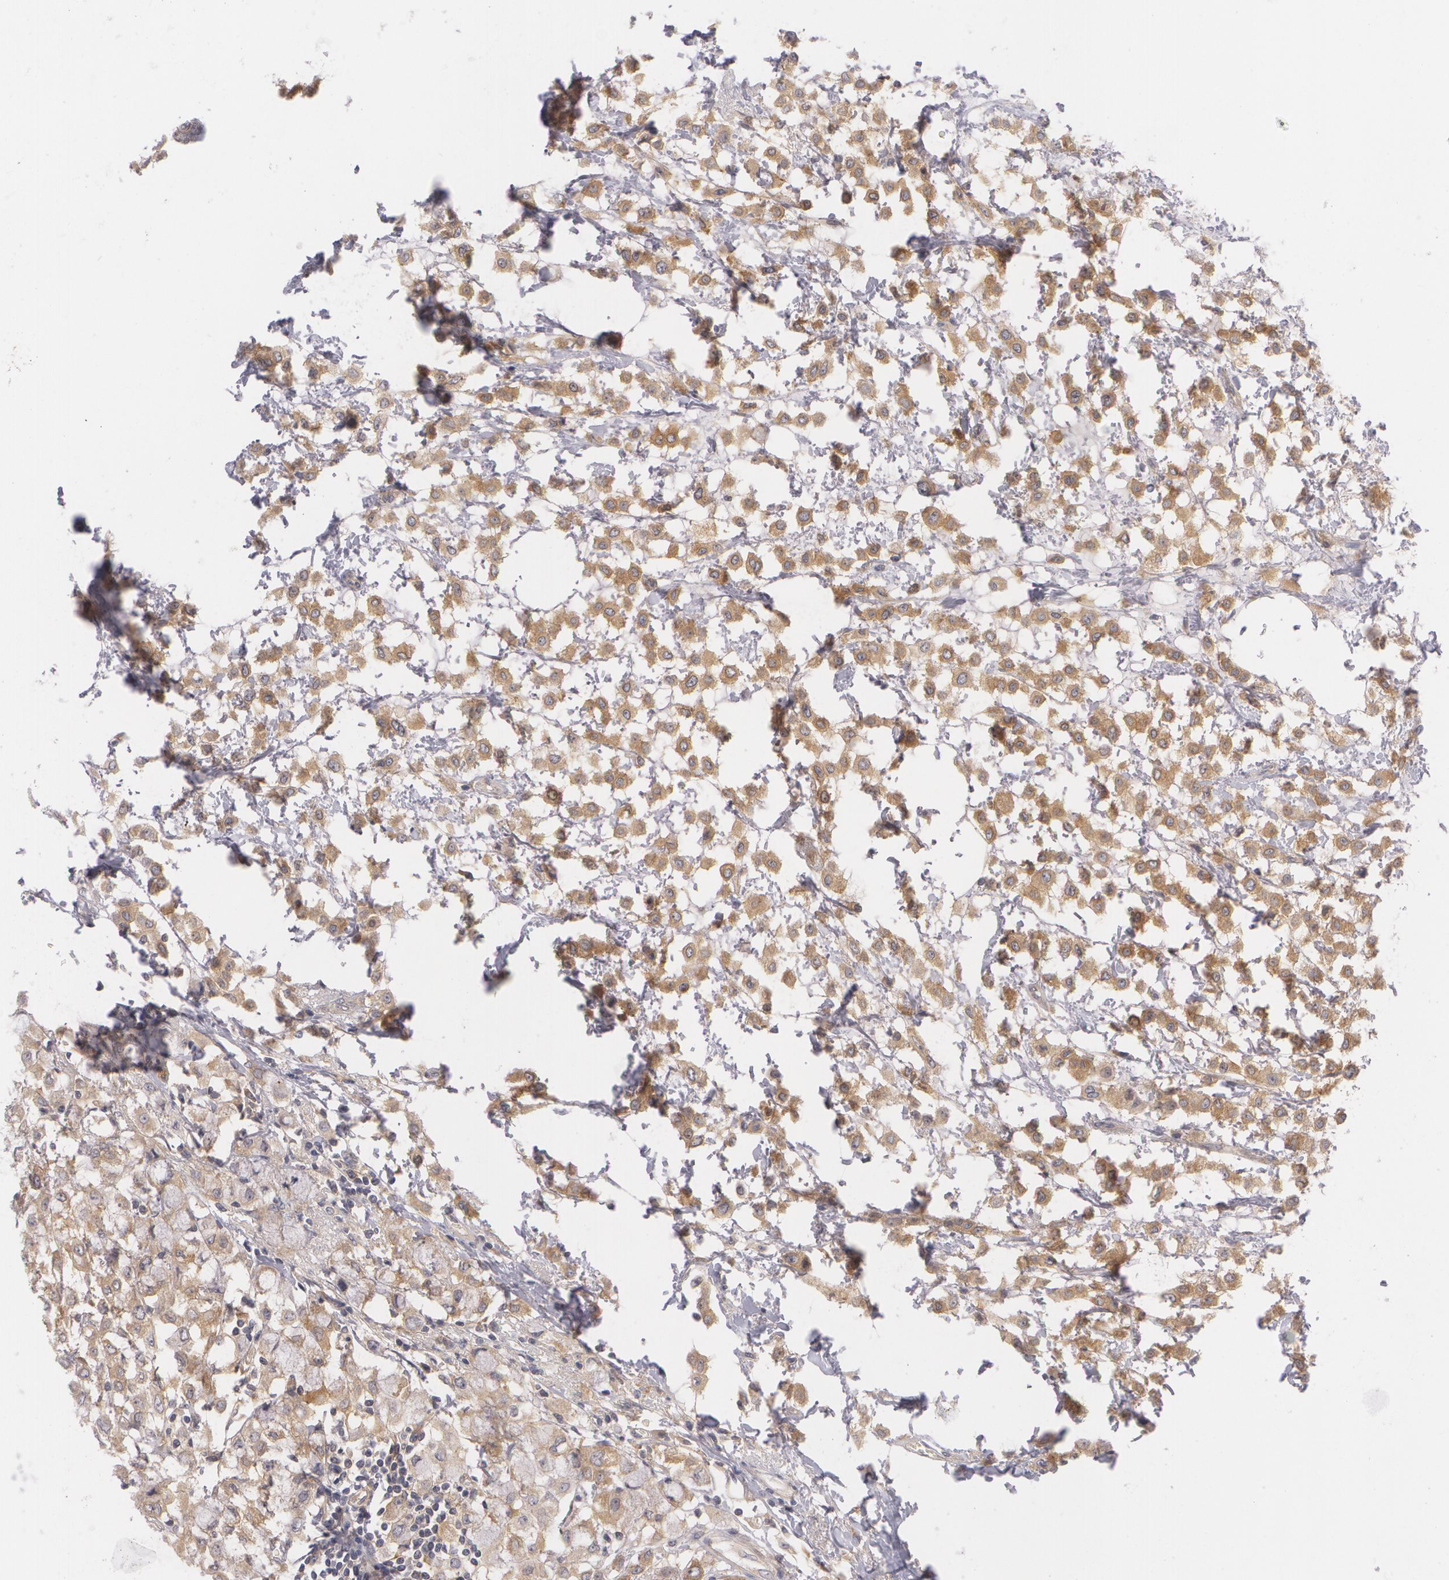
{"staining": {"intensity": "moderate", "quantity": ">75%", "location": "cytoplasmic/membranous"}, "tissue": "breast cancer", "cell_type": "Tumor cells", "image_type": "cancer", "snomed": [{"axis": "morphology", "description": "Lobular carcinoma"}, {"axis": "topography", "description": "Breast"}], "caption": "IHC image of neoplastic tissue: human breast lobular carcinoma stained using IHC demonstrates medium levels of moderate protein expression localized specifically in the cytoplasmic/membranous of tumor cells, appearing as a cytoplasmic/membranous brown color.", "gene": "CASK", "patient": {"sex": "female", "age": 85}}